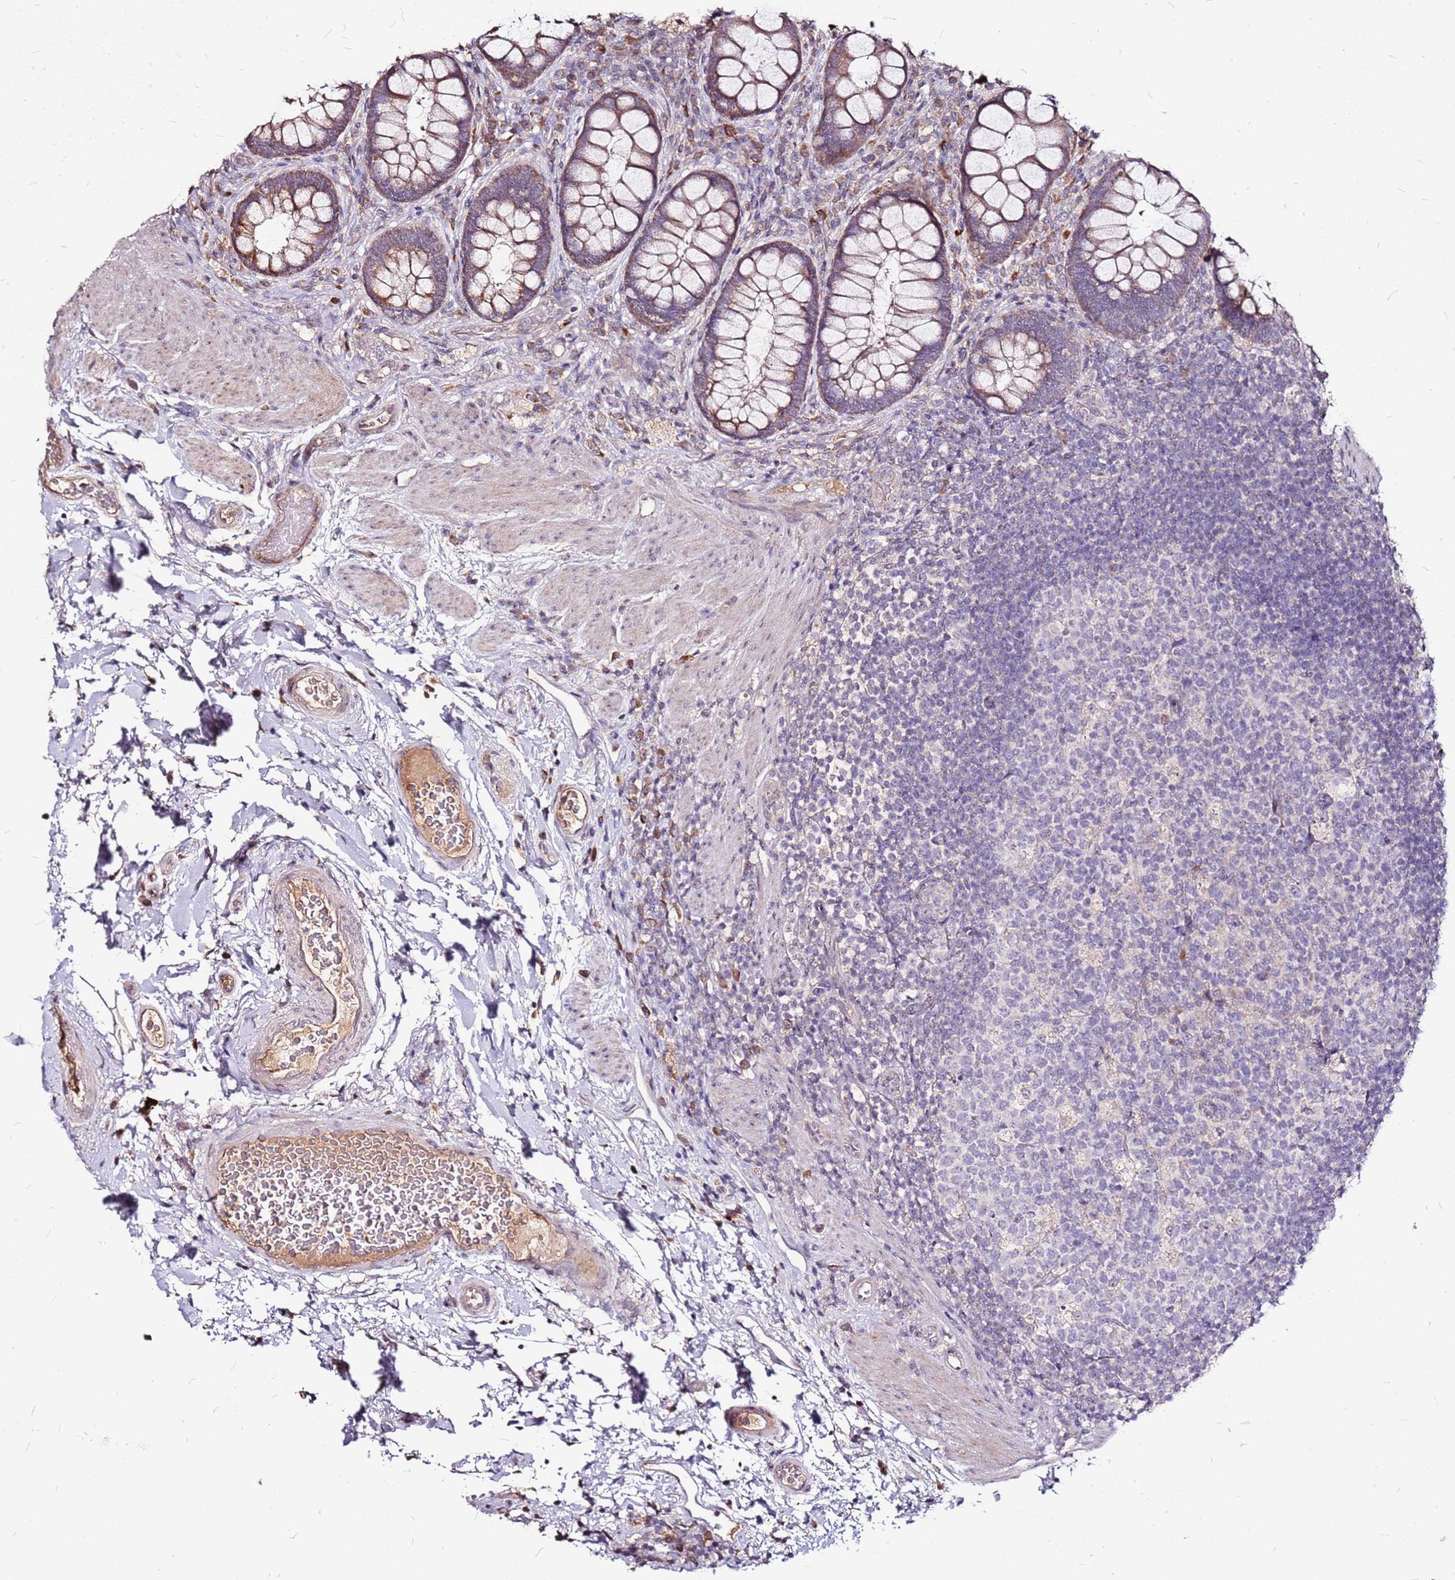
{"staining": {"intensity": "moderate", "quantity": "25%-75%", "location": "cytoplasmic/membranous"}, "tissue": "rectum", "cell_type": "Glandular cells", "image_type": "normal", "snomed": [{"axis": "morphology", "description": "Normal tissue, NOS"}, {"axis": "topography", "description": "Rectum"}, {"axis": "topography", "description": "Peripheral nerve tissue"}], "caption": "Benign rectum exhibits moderate cytoplasmic/membranous positivity in approximately 25%-75% of glandular cells, visualized by immunohistochemistry. The staining is performed using DAB (3,3'-diaminobenzidine) brown chromogen to label protein expression. The nuclei are counter-stained blue using hematoxylin.", "gene": "DCDC2C", "patient": {"sex": "female", "age": 69}}